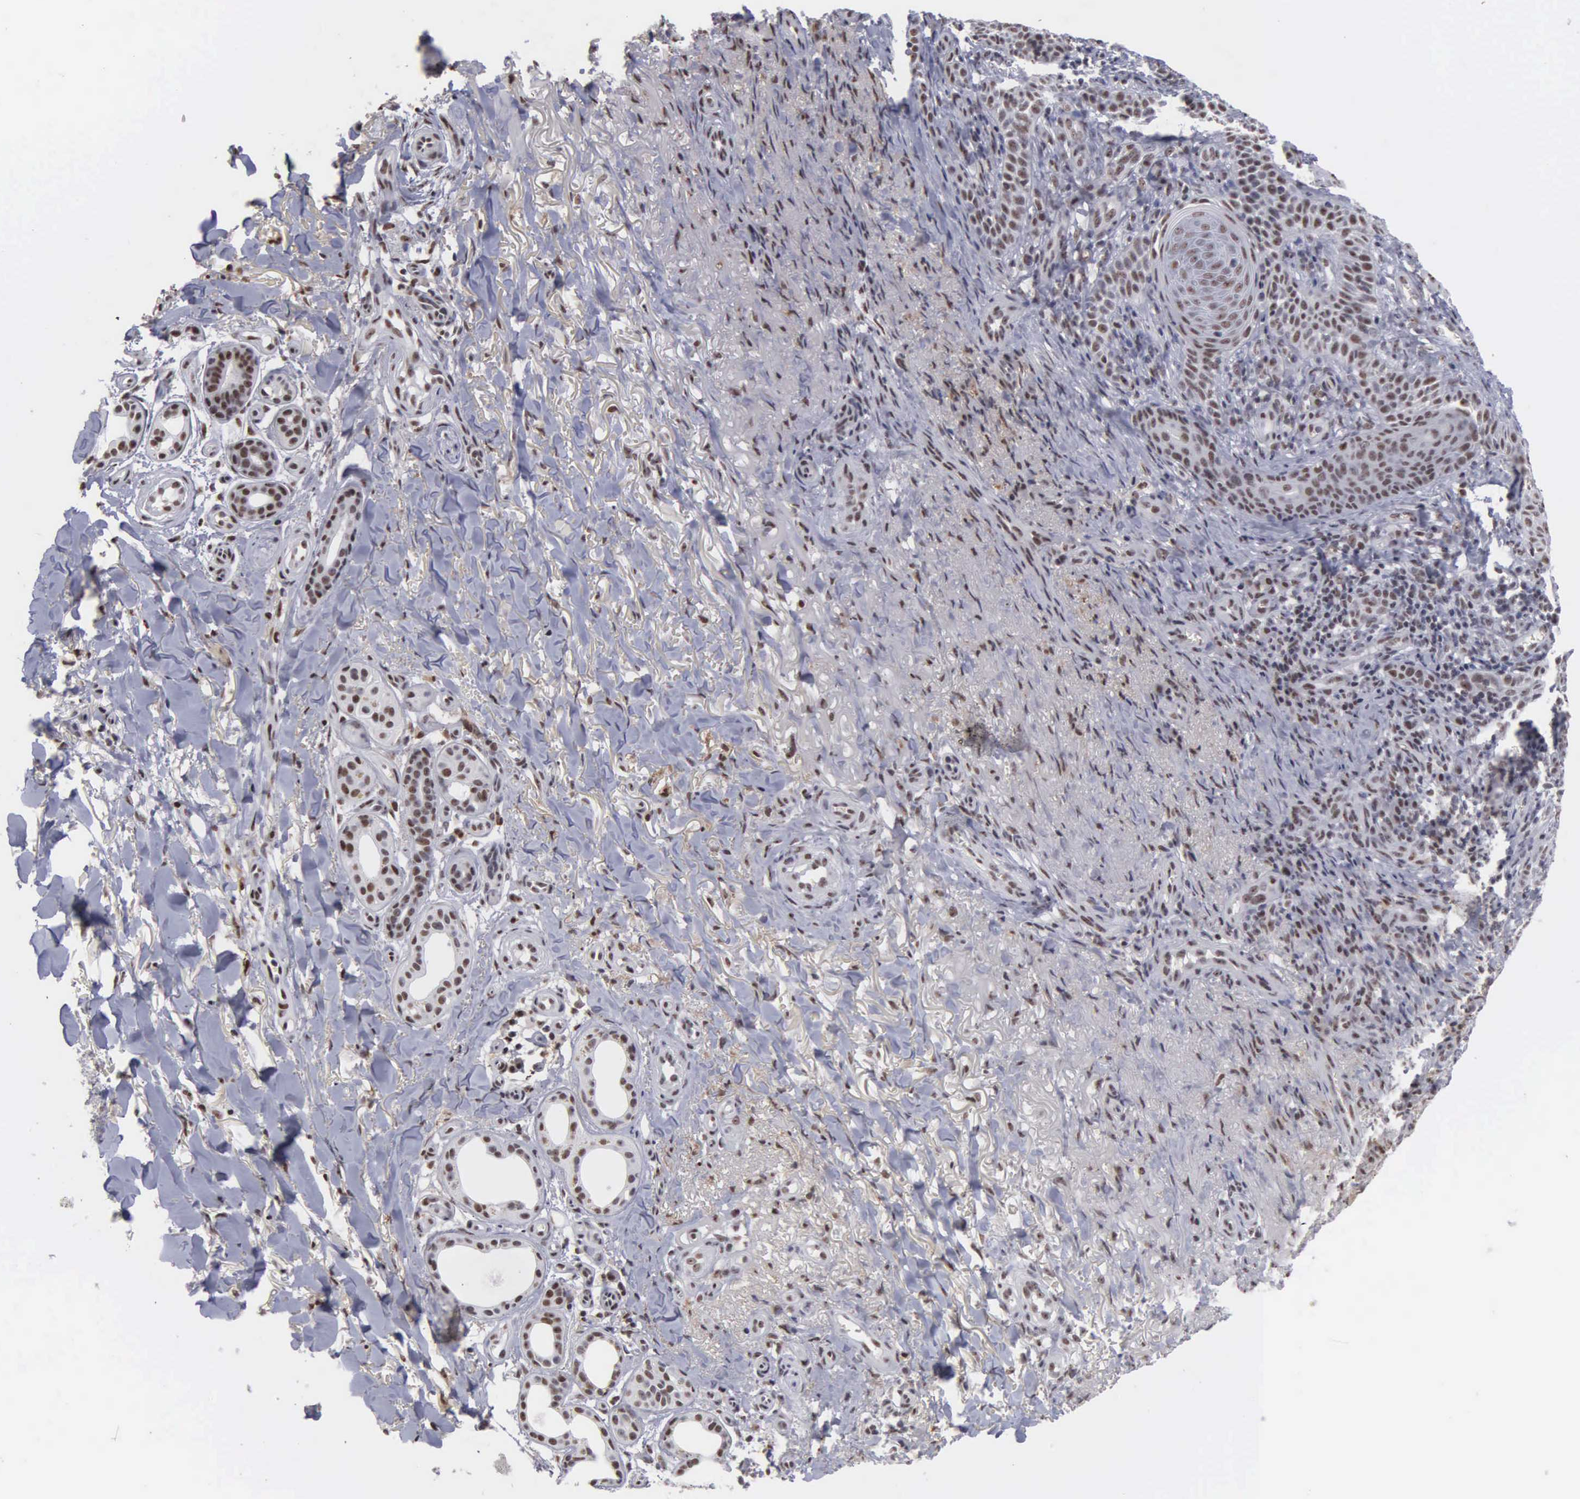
{"staining": {"intensity": "moderate", "quantity": ">75%", "location": "nuclear"}, "tissue": "skin cancer", "cell_type": "Tumor cells", "image_type": "cancer", "snomed": [{"axis": "morphology", "description": "Basal cell carcinoma"}, {"axis": "topography", "description": "Skin"}], "caption": "Tumor cells demonstrate moderate nuclear positivity in about >75% of cells in skin cancer (basal cell carcinoma). The staining was performed using DAB (3,3'-diaminobenzidine) to visualize the protein expression in brown, while the nuclei were stained in blue with hematoxylin (Magnification: 20x).", "gene": "KIAA0586", "patient": {"sex": "male", "age": 81}}